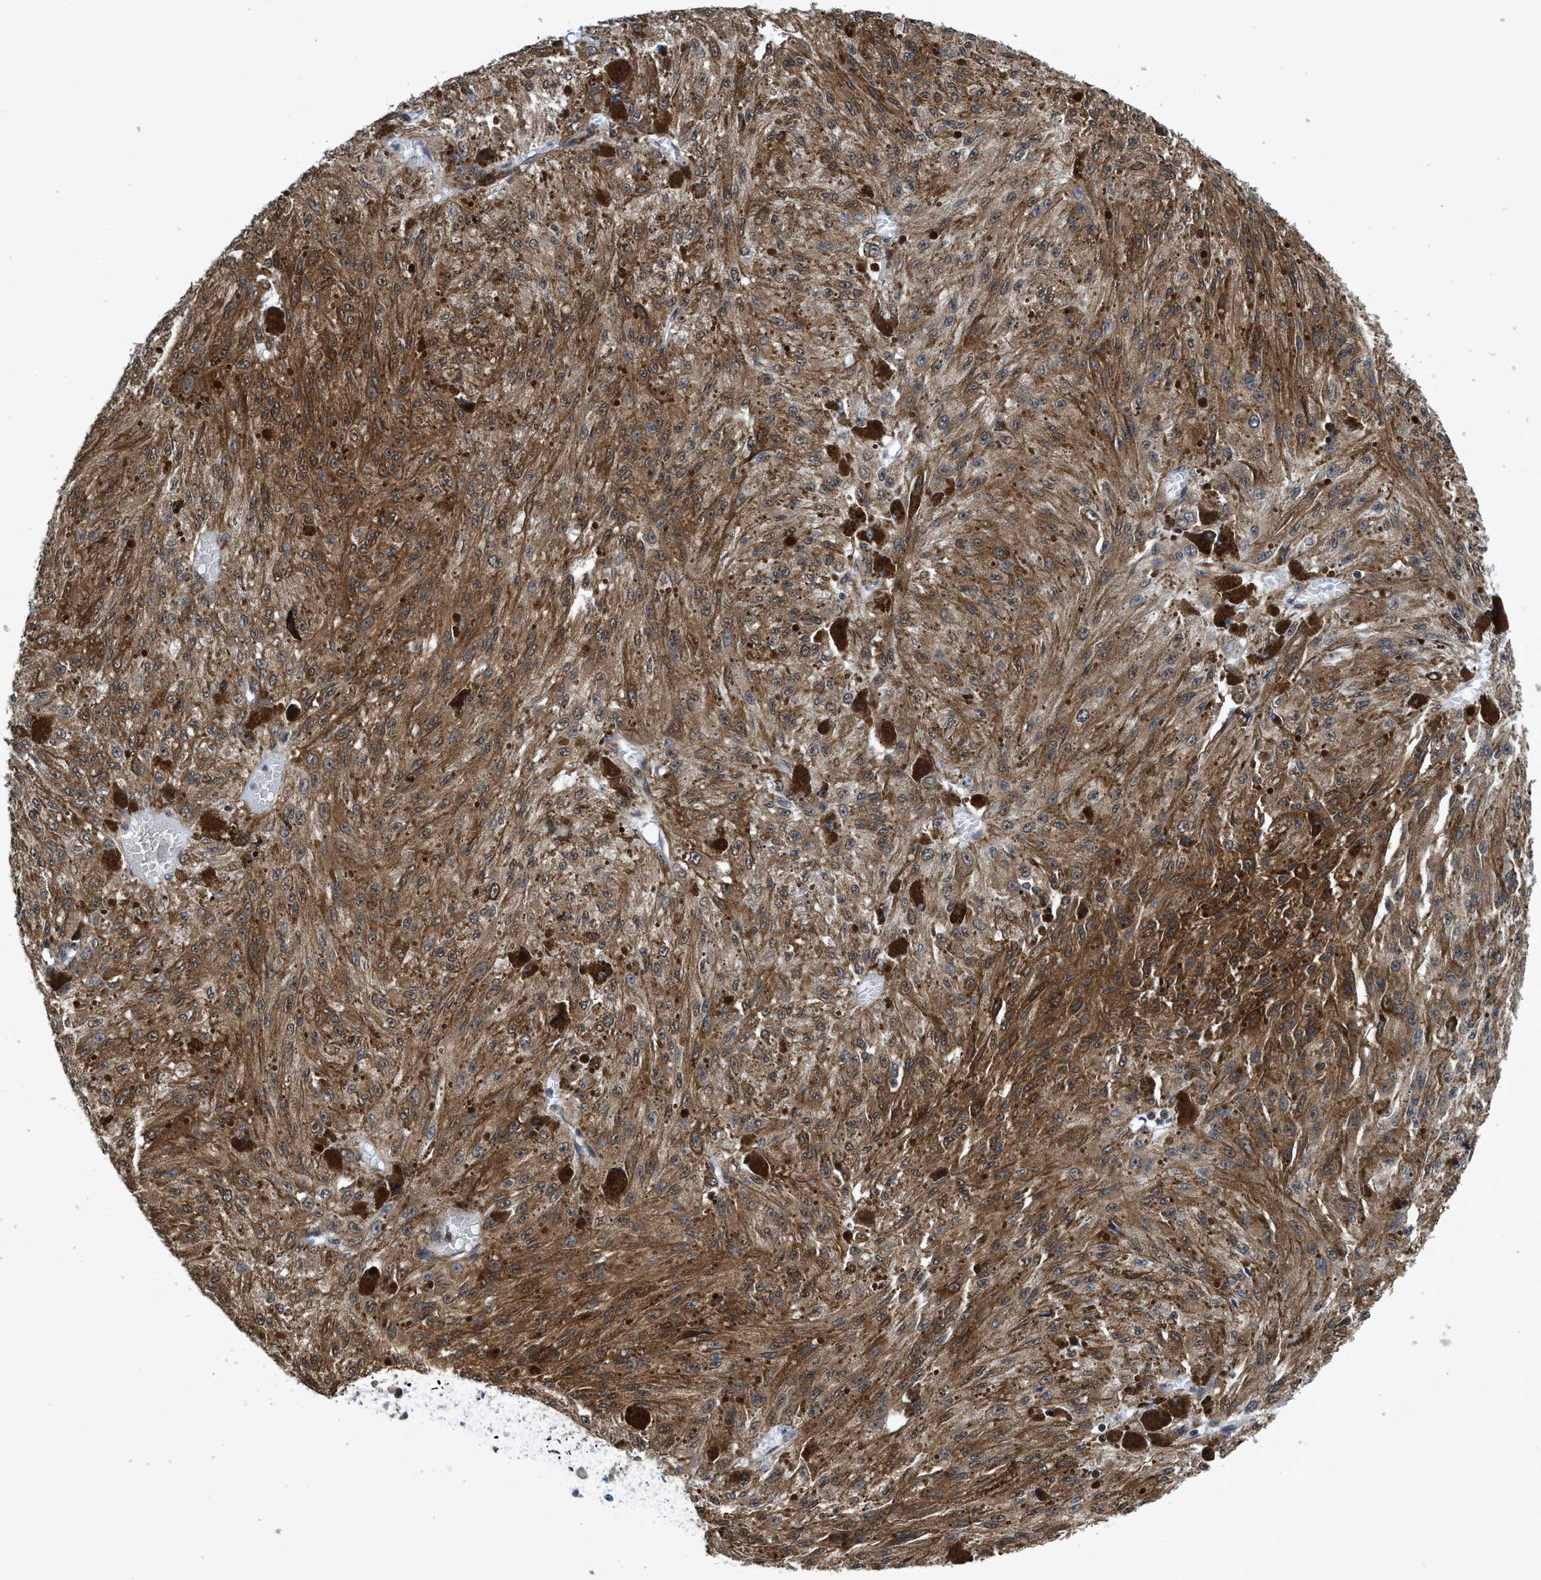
{"staining": {"intensity": "moderate", "quantity": ">75%", "location": "cytoplasmic/membranous"}, "tissue": "melanoma", "cell_type": "Tumor cells", "image_type": "cancer", "snomed": [{"axis": "morphology", "description": "Malignant melanoma, NOS"}, {"axis": "topography", "description": "Other"}], "caption": "Protein expression analysis of human melanoma reveals moderate cytoplasmic/membranous staining in approximately >75% of tumor cells.", "gene": "CALCOCO2", "patient": {"sex": "male", "age": 79}}